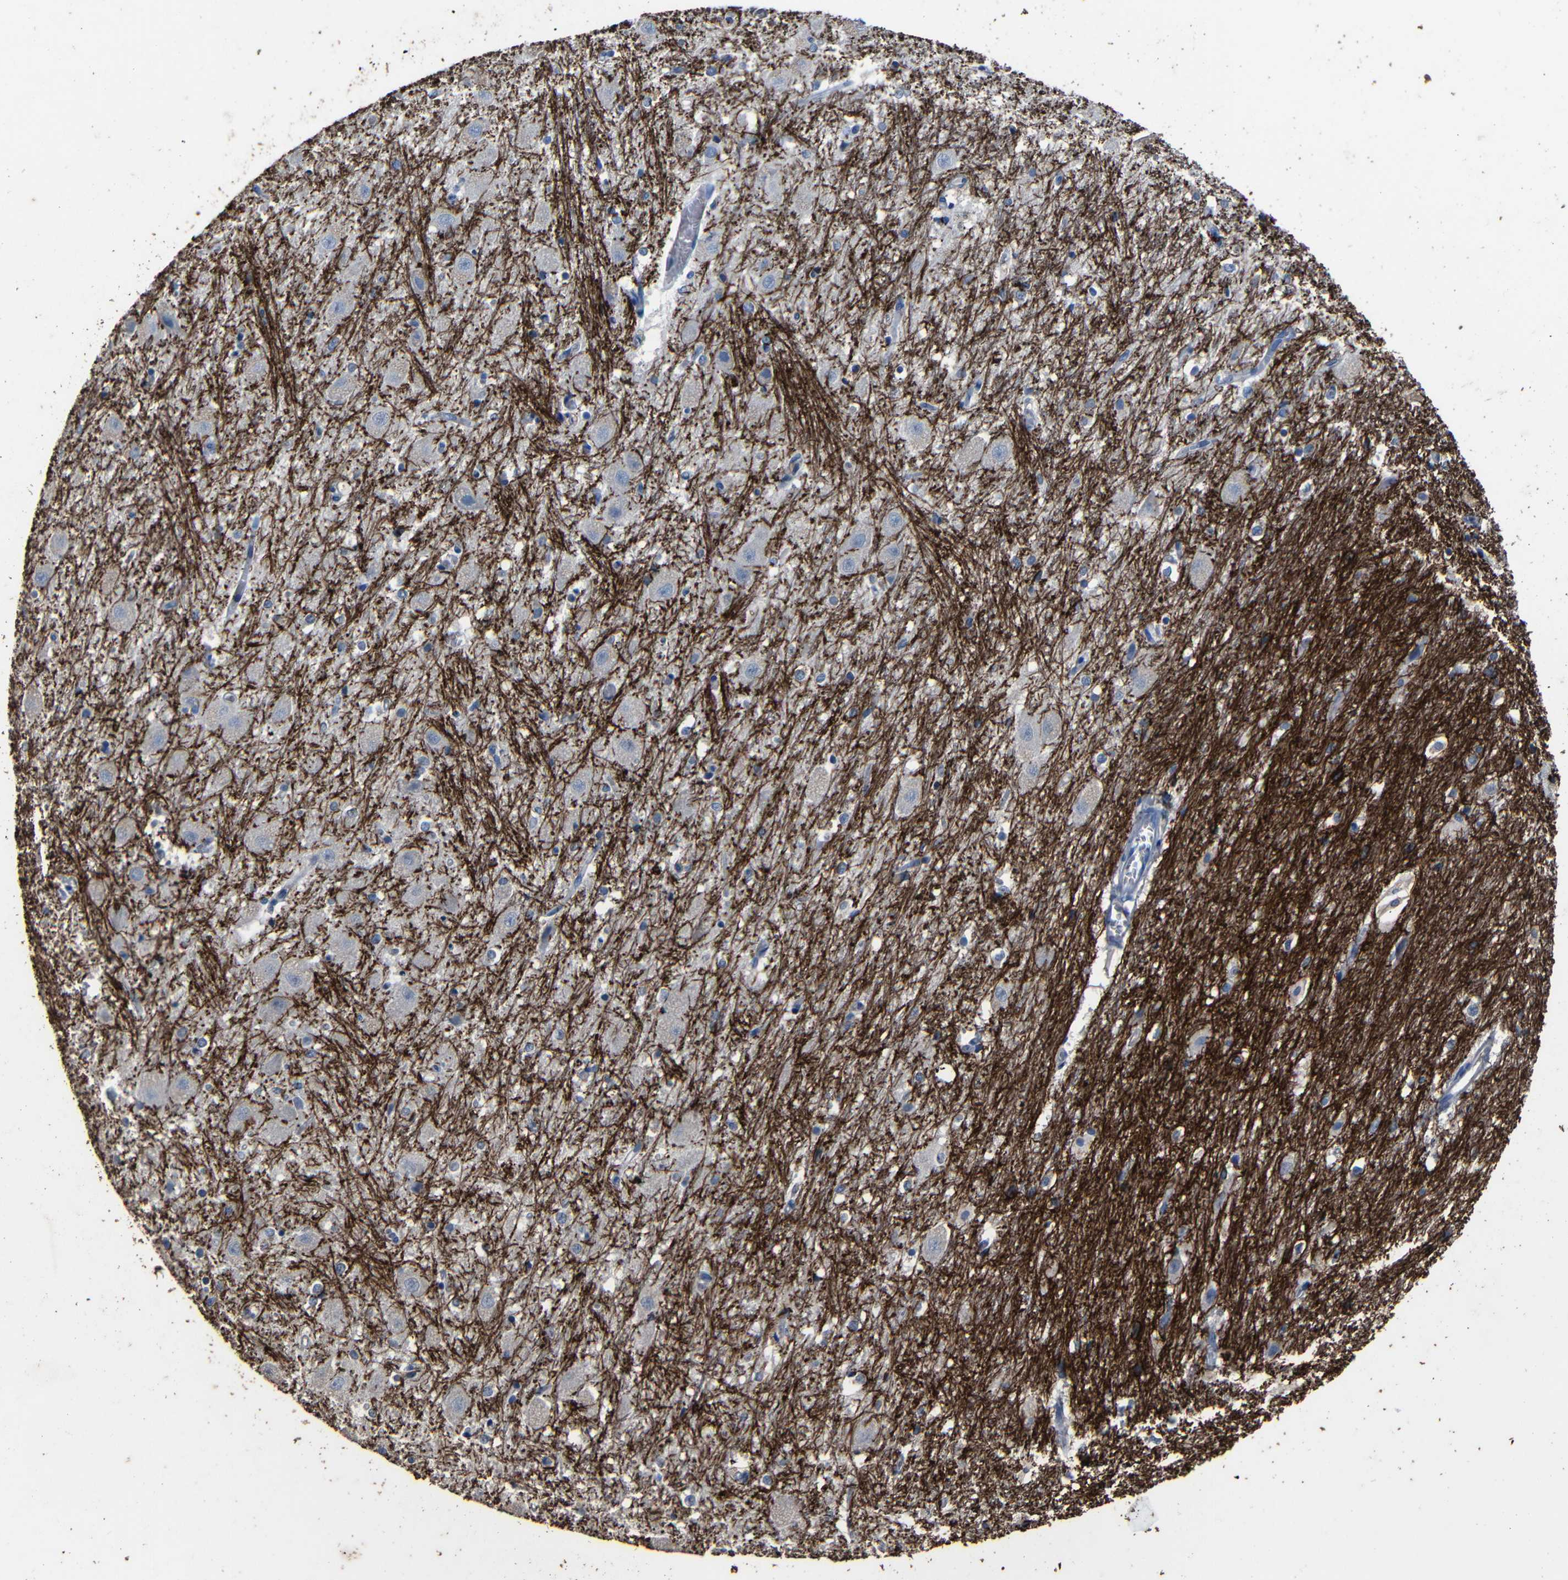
{"staining": {"intensity": "negative", "quantity": "none", "location": "none"}, "tissue": "hippocampus", "cell_type": "Glial cells", "image_type": "normal", "snomed": [{"axis": "morphology", "description": "Normal tissue, NOS"}, {"axis": "topography", "description": "Hippocampus"}], "caption": "Immunohistochemistry of benign hippocampus demonstrates no positivity in glial cells. (DAB IHC visualized using brightfield microscopy, high magnification).", "gene": "CLDN11", "patient": {"sex": "female", "age": 19}}